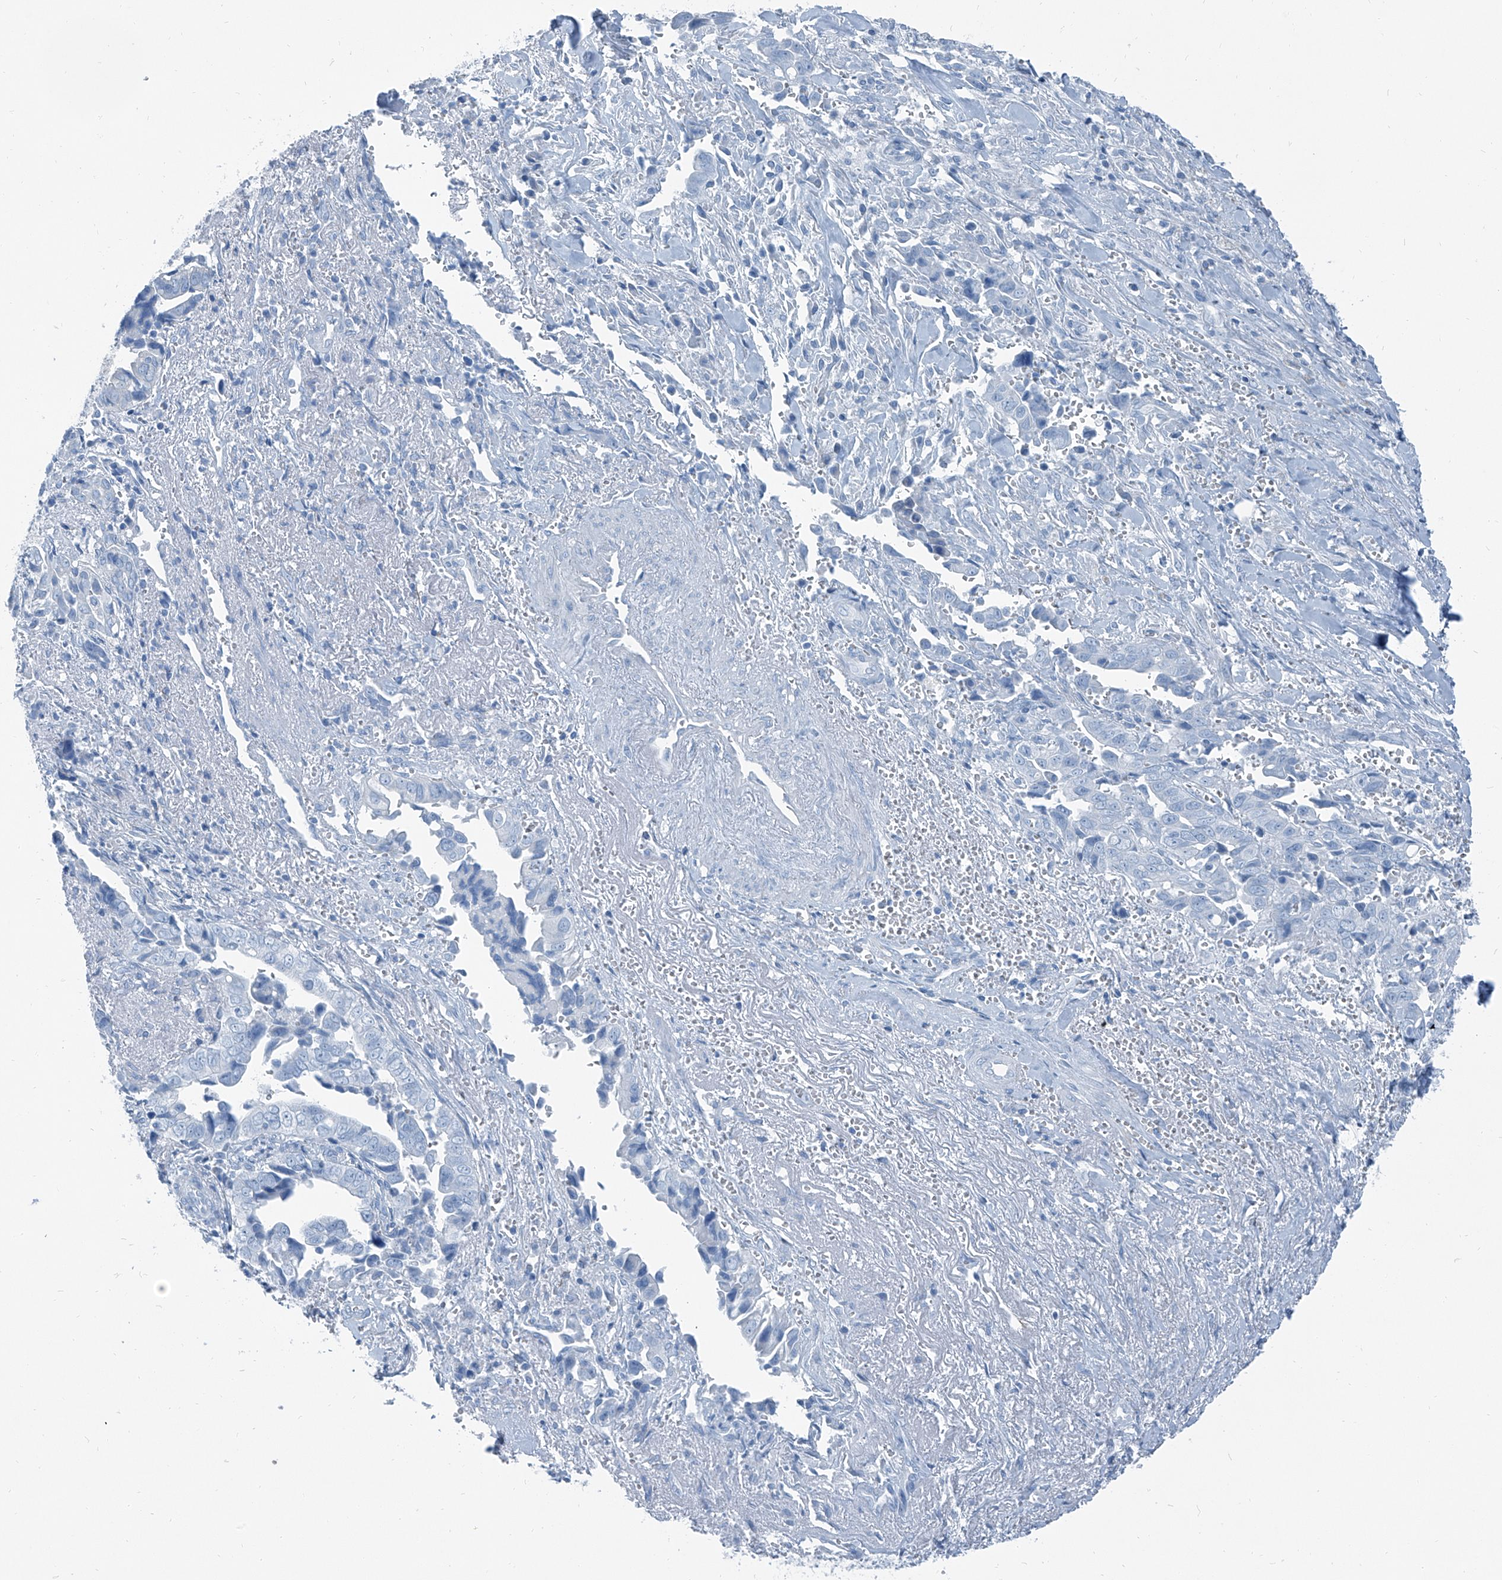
{"staining": {"intensity": "negative", "quantity": "none", "location": "none"}, "tissue": "liver cancer", "cell_type": "Tumor cells", "image_type": "cancer", "snomed": [{"axis": "morphology", "description": "Cholangiocarcinoma"}, {"axis": "topography", "description": "Liver"}], "caption": "Liver cancer was stained to show a protein in brown. There is no significant positivity in tumor cells.", "gene": "RGN", "patient": {"sex": "female", "age": 79}}